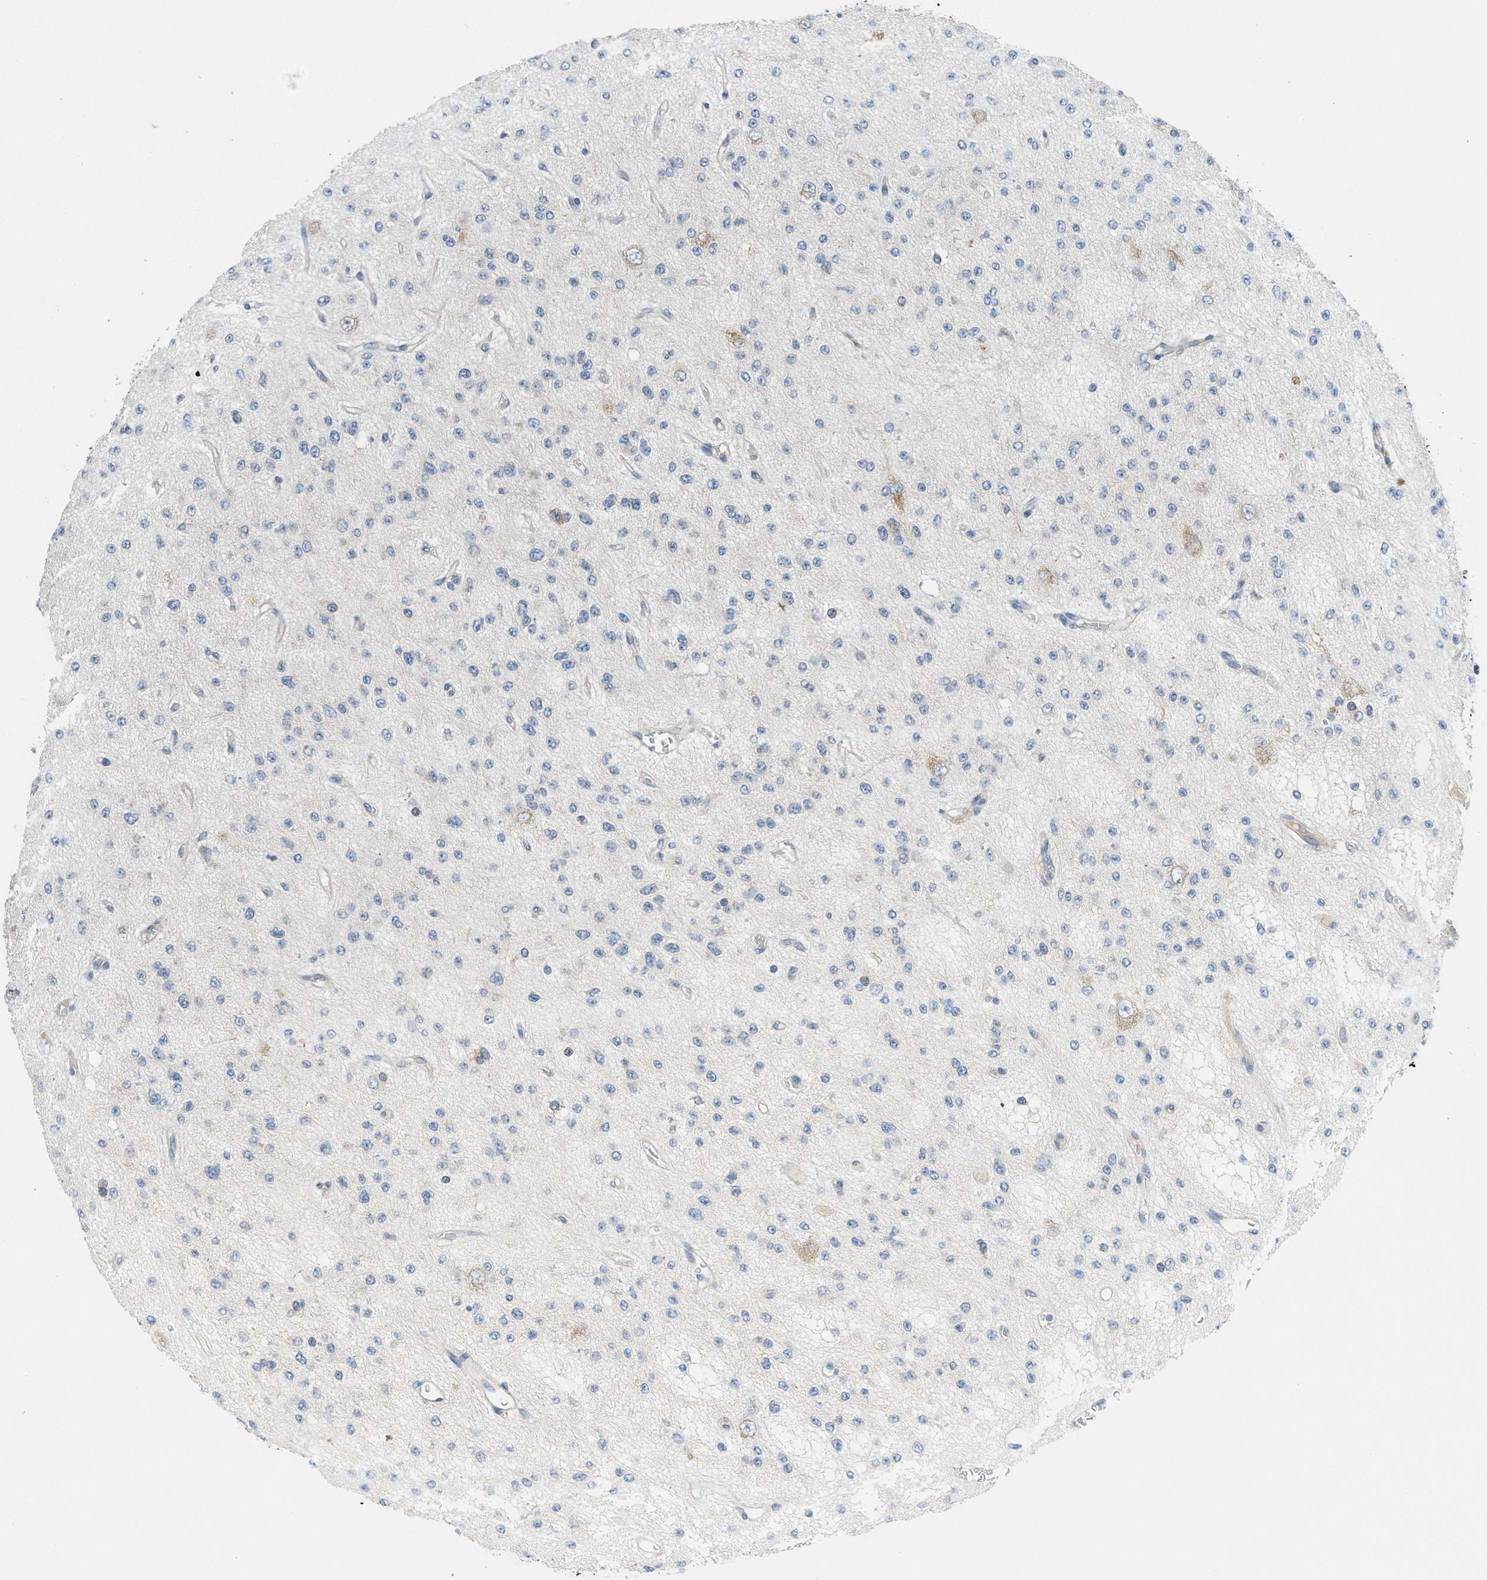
{"staining": {"intensity": "negative", "quantity": "none", "location": "none"}, "tissue": "glioma", "cell_type": "Tumor cells", "image_type": "cancer", "snomed": [{"axis": "morphology", "description": "Glioma, malignant, Low grade"}, {"axis": "topography", "description": "Brain"}], "caption": "DAB (3,3'-diaminobenzidine) immunohistochemical staining of malignant glioma (low-grade) reveals no significant expression in tumor cells. Nuclei are stained in blue.", "gene": "ZFYVE9", "patient": {"sex": "male", "age": 38}}